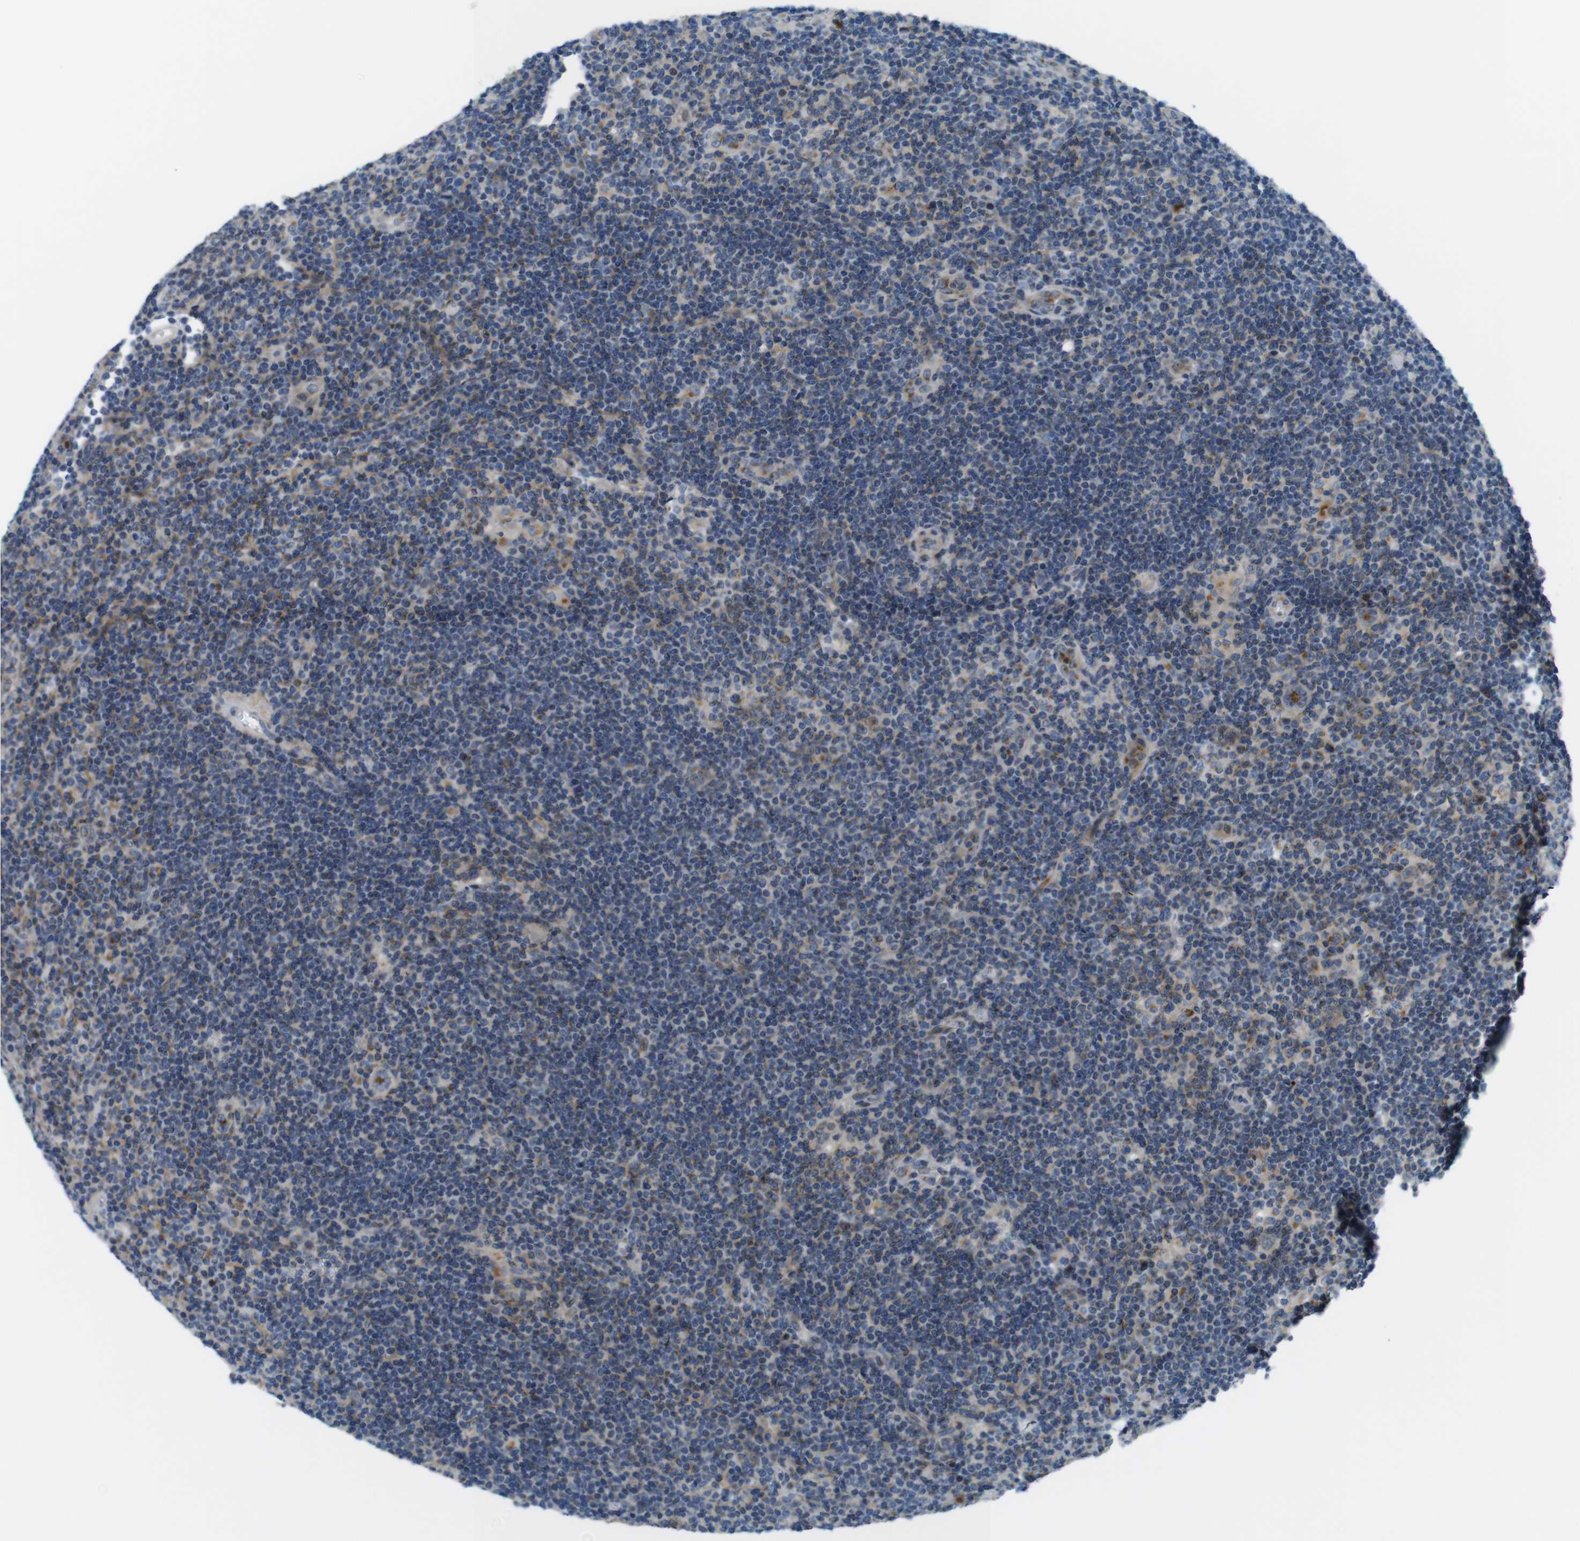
{"staining": {"intensity": "negative", "quantity": "none", "location": "none"}, "tissue": "lymphoma", "cell_type": "Tumor cells", "image_type": "cancer", "snomed": [{"axis": "morphology", "description": "Hodgkin's disease, NOS"}, {"axis": "topography", "description": "Lymph node"}], "caption": "Immunohistochemical staining of lymphoma reveals no significant expression in tumor cells.", "gene": "ZDHHC3", "patient": {"sex": "female", "age": 57}}